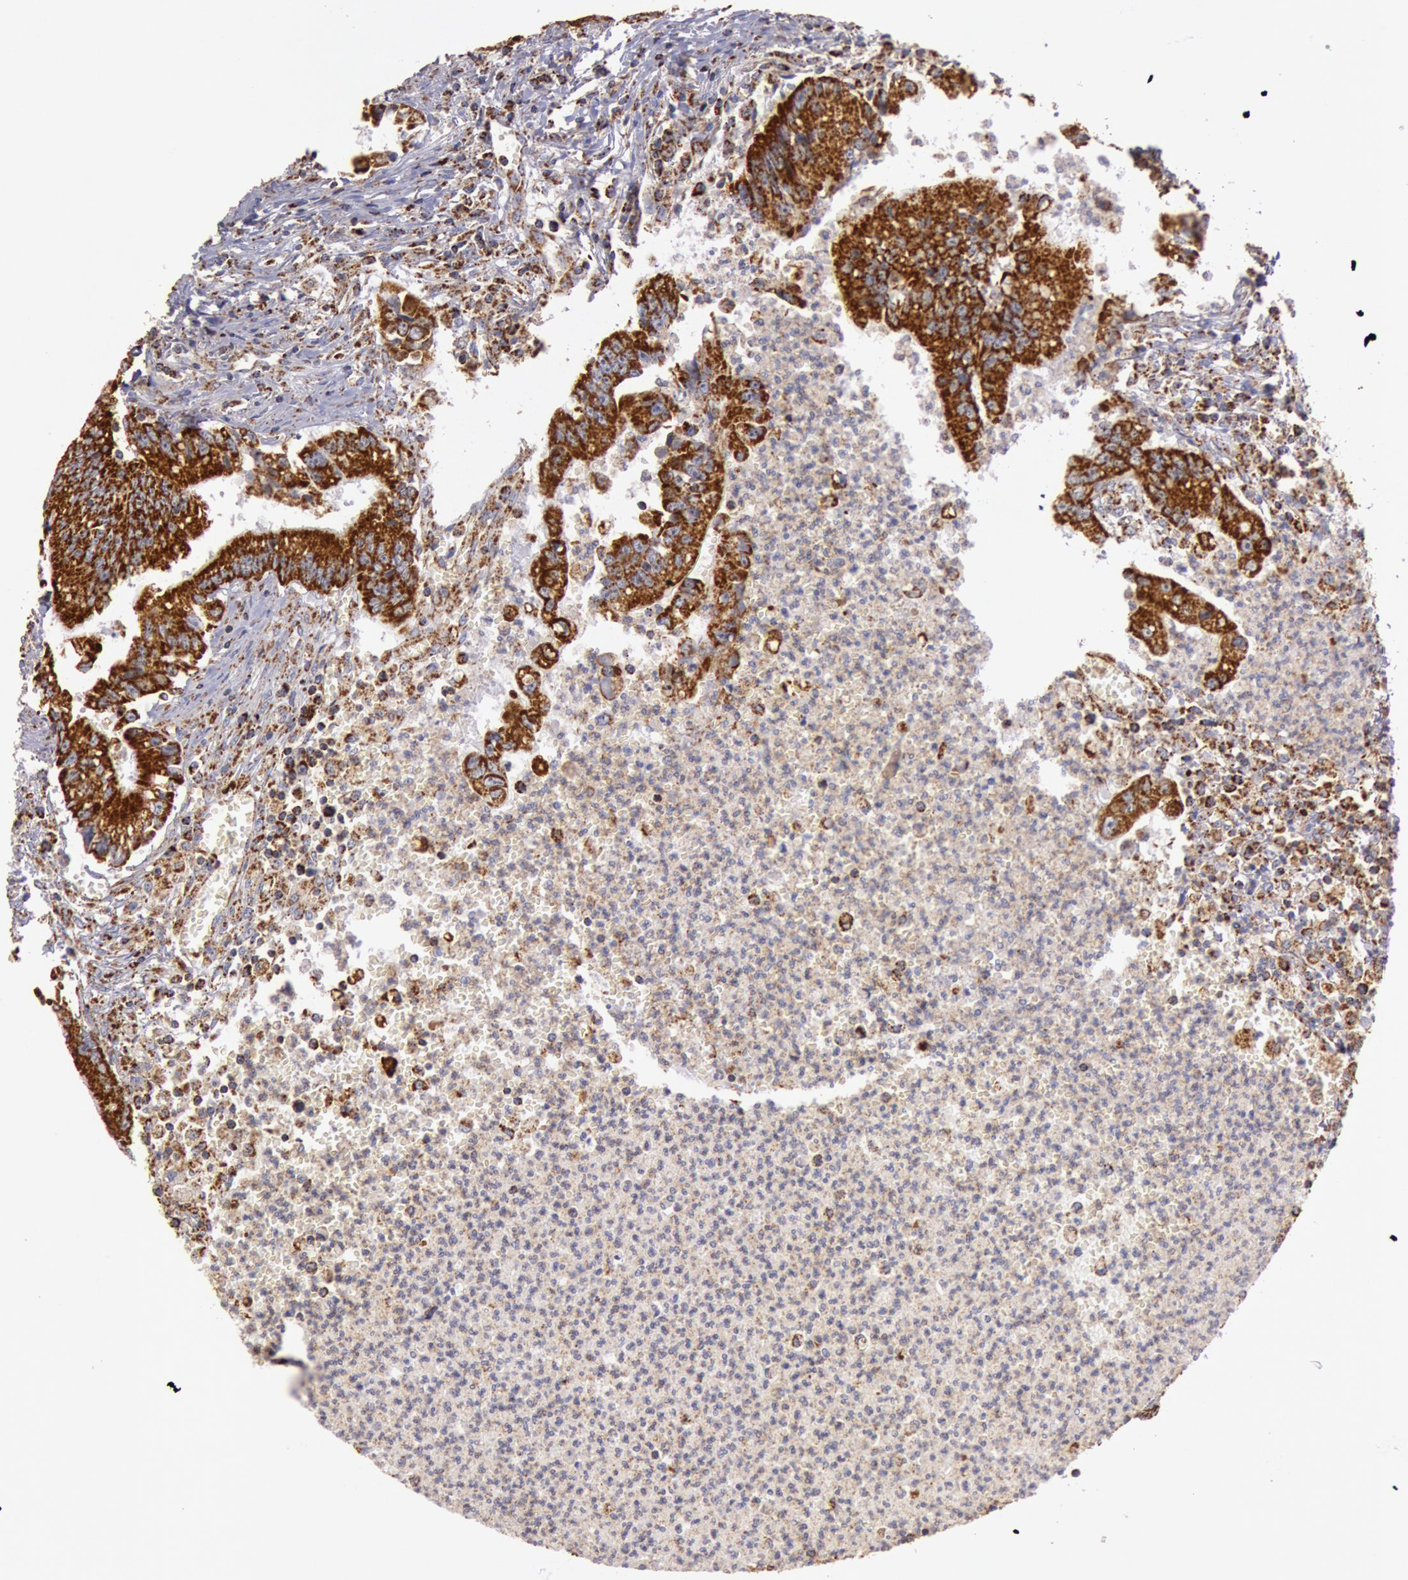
{"staining": {"intensity": "strong", "quantity": ">75%", "location": "cytoplasmic/membranous"}, "tissue": "colorectal cancer", "cell_type": "Tumor cells", "image_type": "cancer", "snomed": [{"axis": "morphology", "description": "Adenocarcinoma, NOS"}, {"axis": "topography", "description": "Rectum"}], "caption": "Immunohistochemistry staining of colorectal adenocarcinoma, which reveals high levels of strong cytoplasmic/membranous positivity in approximately >75% of tumor cells indicating strong cytoplasmic/membranous protein expression. The staining was performed using DAB (brown) for protein detection and nuclei were counterstained in hematoxylin (blue).", "gene": "CYC1", "patient": {"sex": "female", "age": 81}}